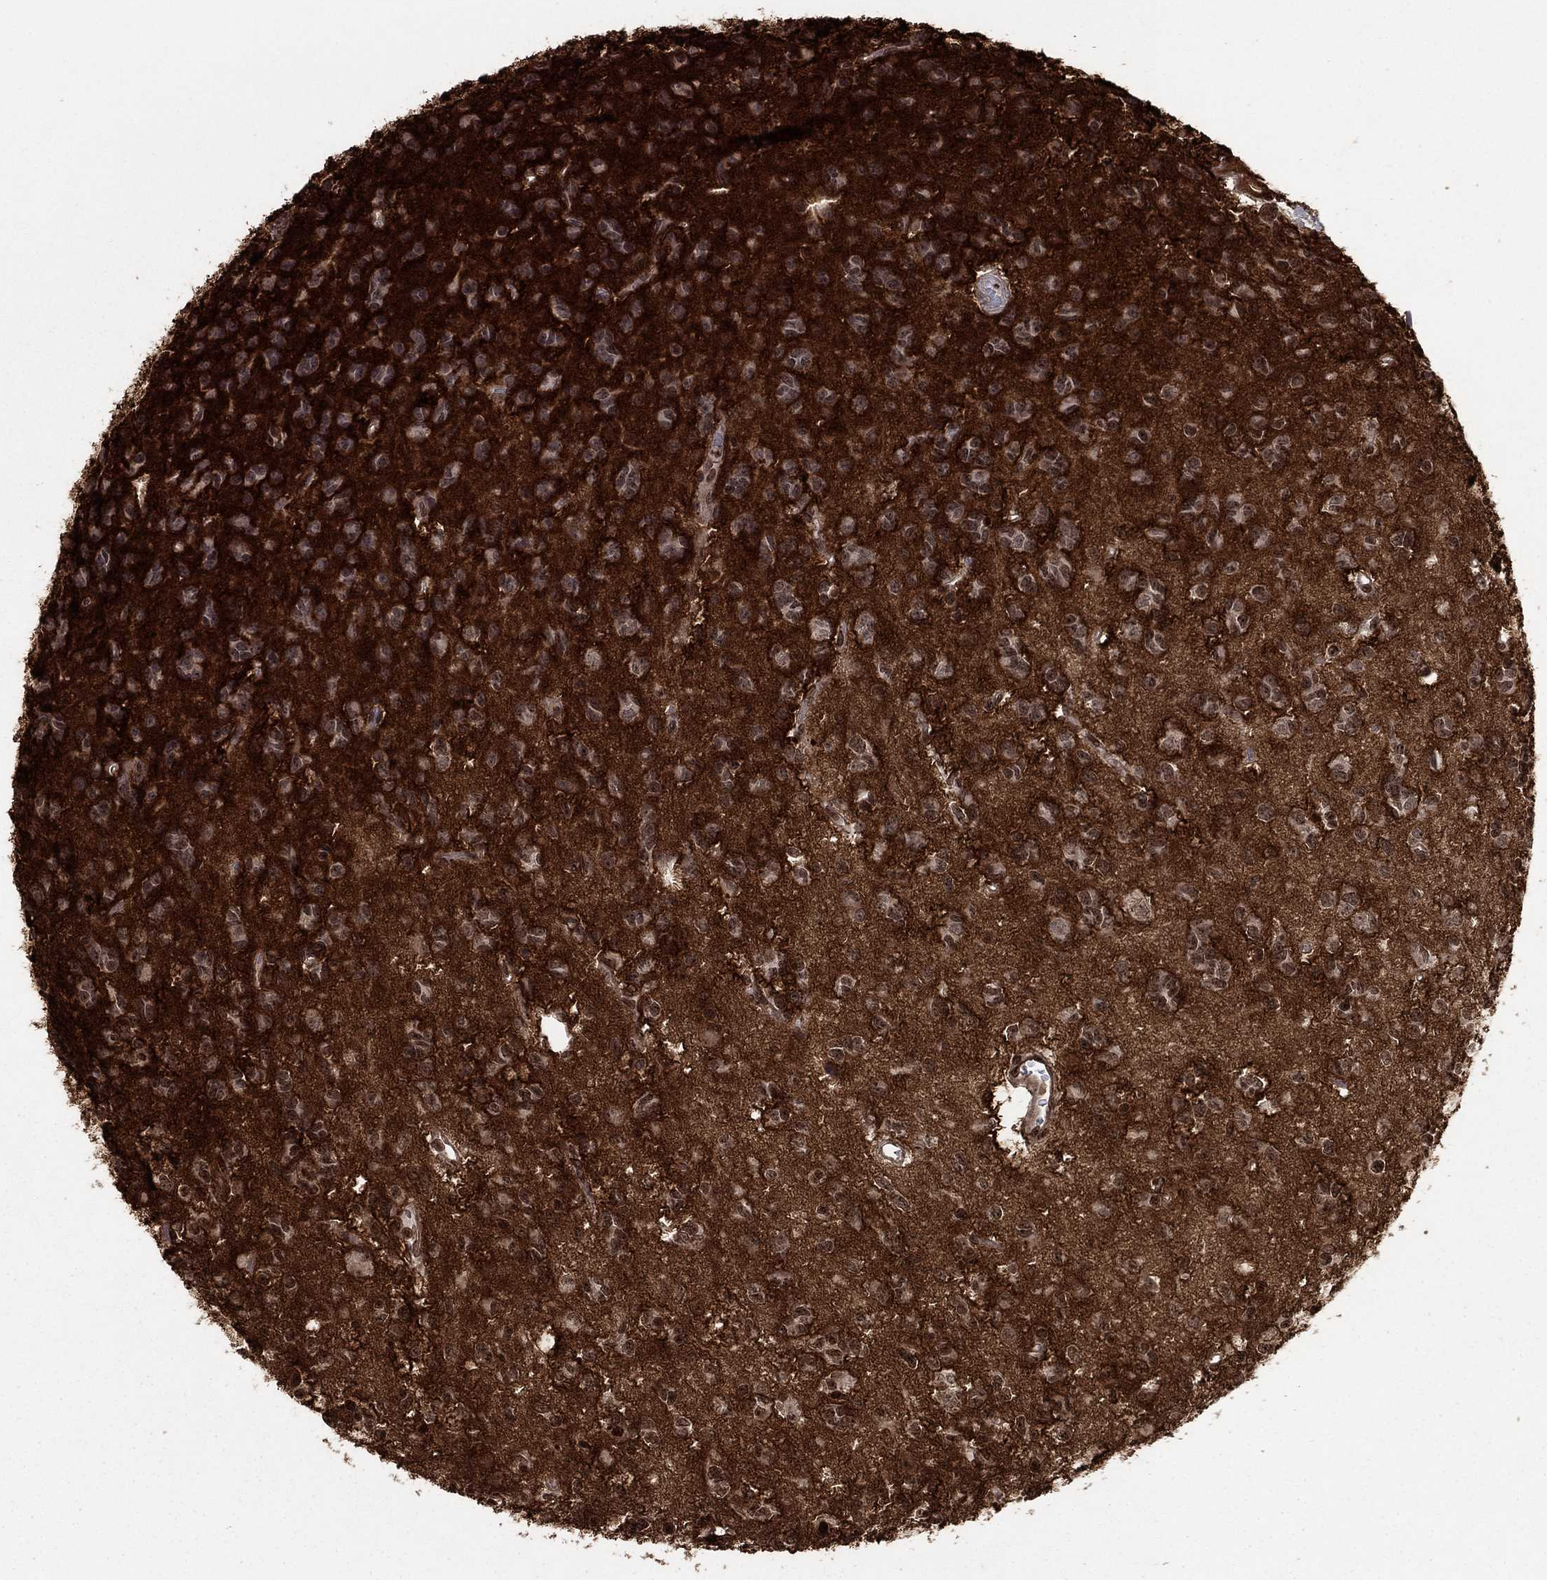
{"staining": {"intensity": "negative", "quantity": "none", "location": "none"}, "tissue": "glioma", "cell_type": "Tumor cells", "image_type": "cancer", "snomed": [{"axis": "morphology", "description": "Glioma, malignant, Low grade"}, {"axis": "topography", "description": "Brain"}], "caption": "Immunohistochemistry photomicrograph of neoplastic tissue: low-grade glioma (malignant) stained with DAB (3,3'-diaminobenzidine) exhibits no significant protein positivity in tumor cells.", "gene": "PTGDS", "patient": {"sex": "female", "age": 45}}